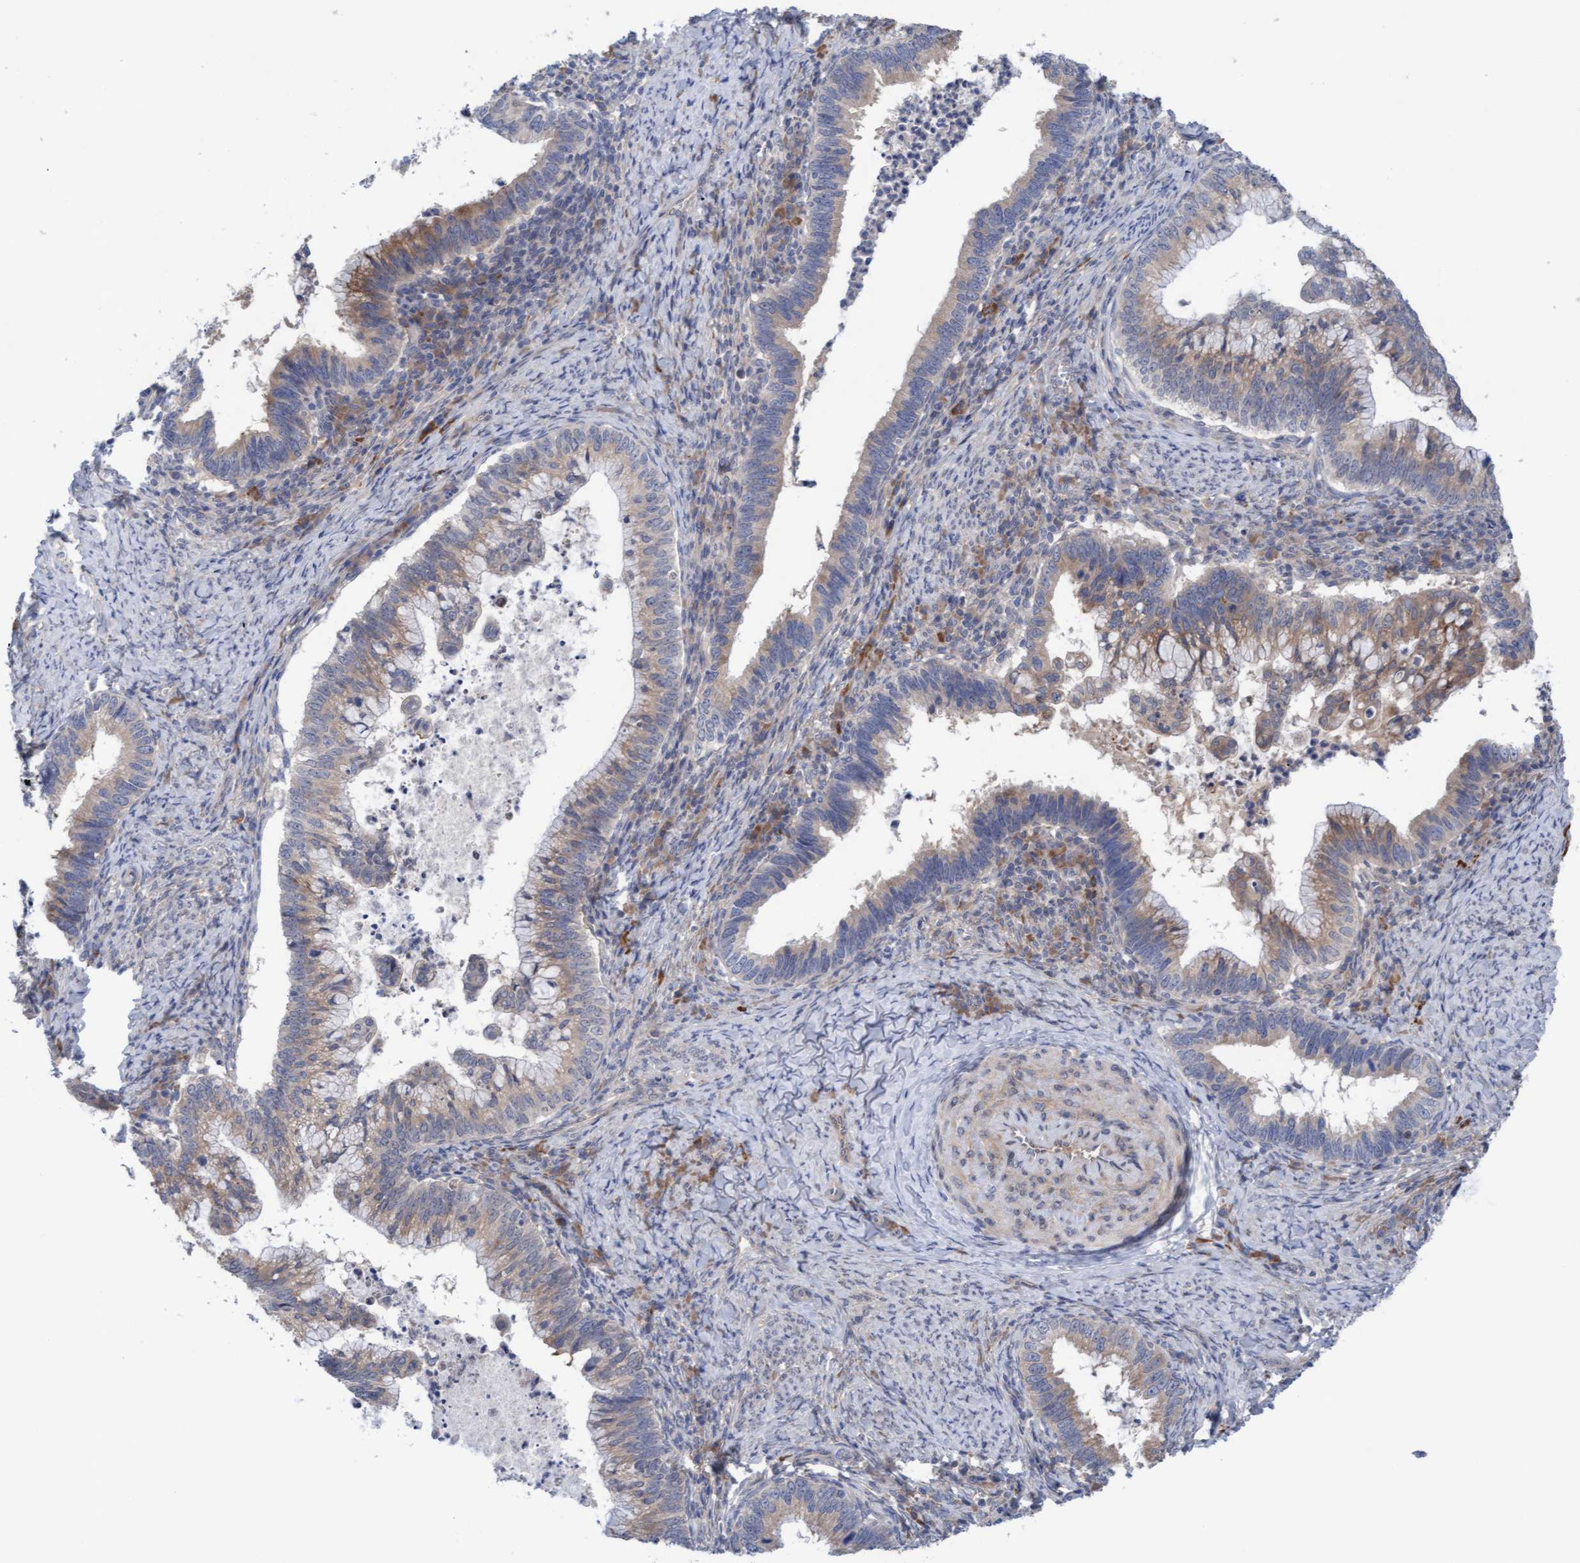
{"staining": {"intensity": "weak", "quantity": ">75%", "location": "cytoplasmic/membranous"}, "tissue": "cervical cancer", "cell_type": "Tumor cells", "image_type": "cancer", "snomed": [{"axis": "morphology", "description": "Adenocarcinoma, NOS"}, {"axis": "topography", "description": "Cervix"}], "caption": "Immunohistochemistry (IHC) histopathology image of human cervical cancer stained for a protein (brown), which demonstrates low levels of weak cytoplasmic/membranous expression in about >75% of tumor cells.", "gene": "PLCD1", "patient": {"sex": "female", "age": 36}}